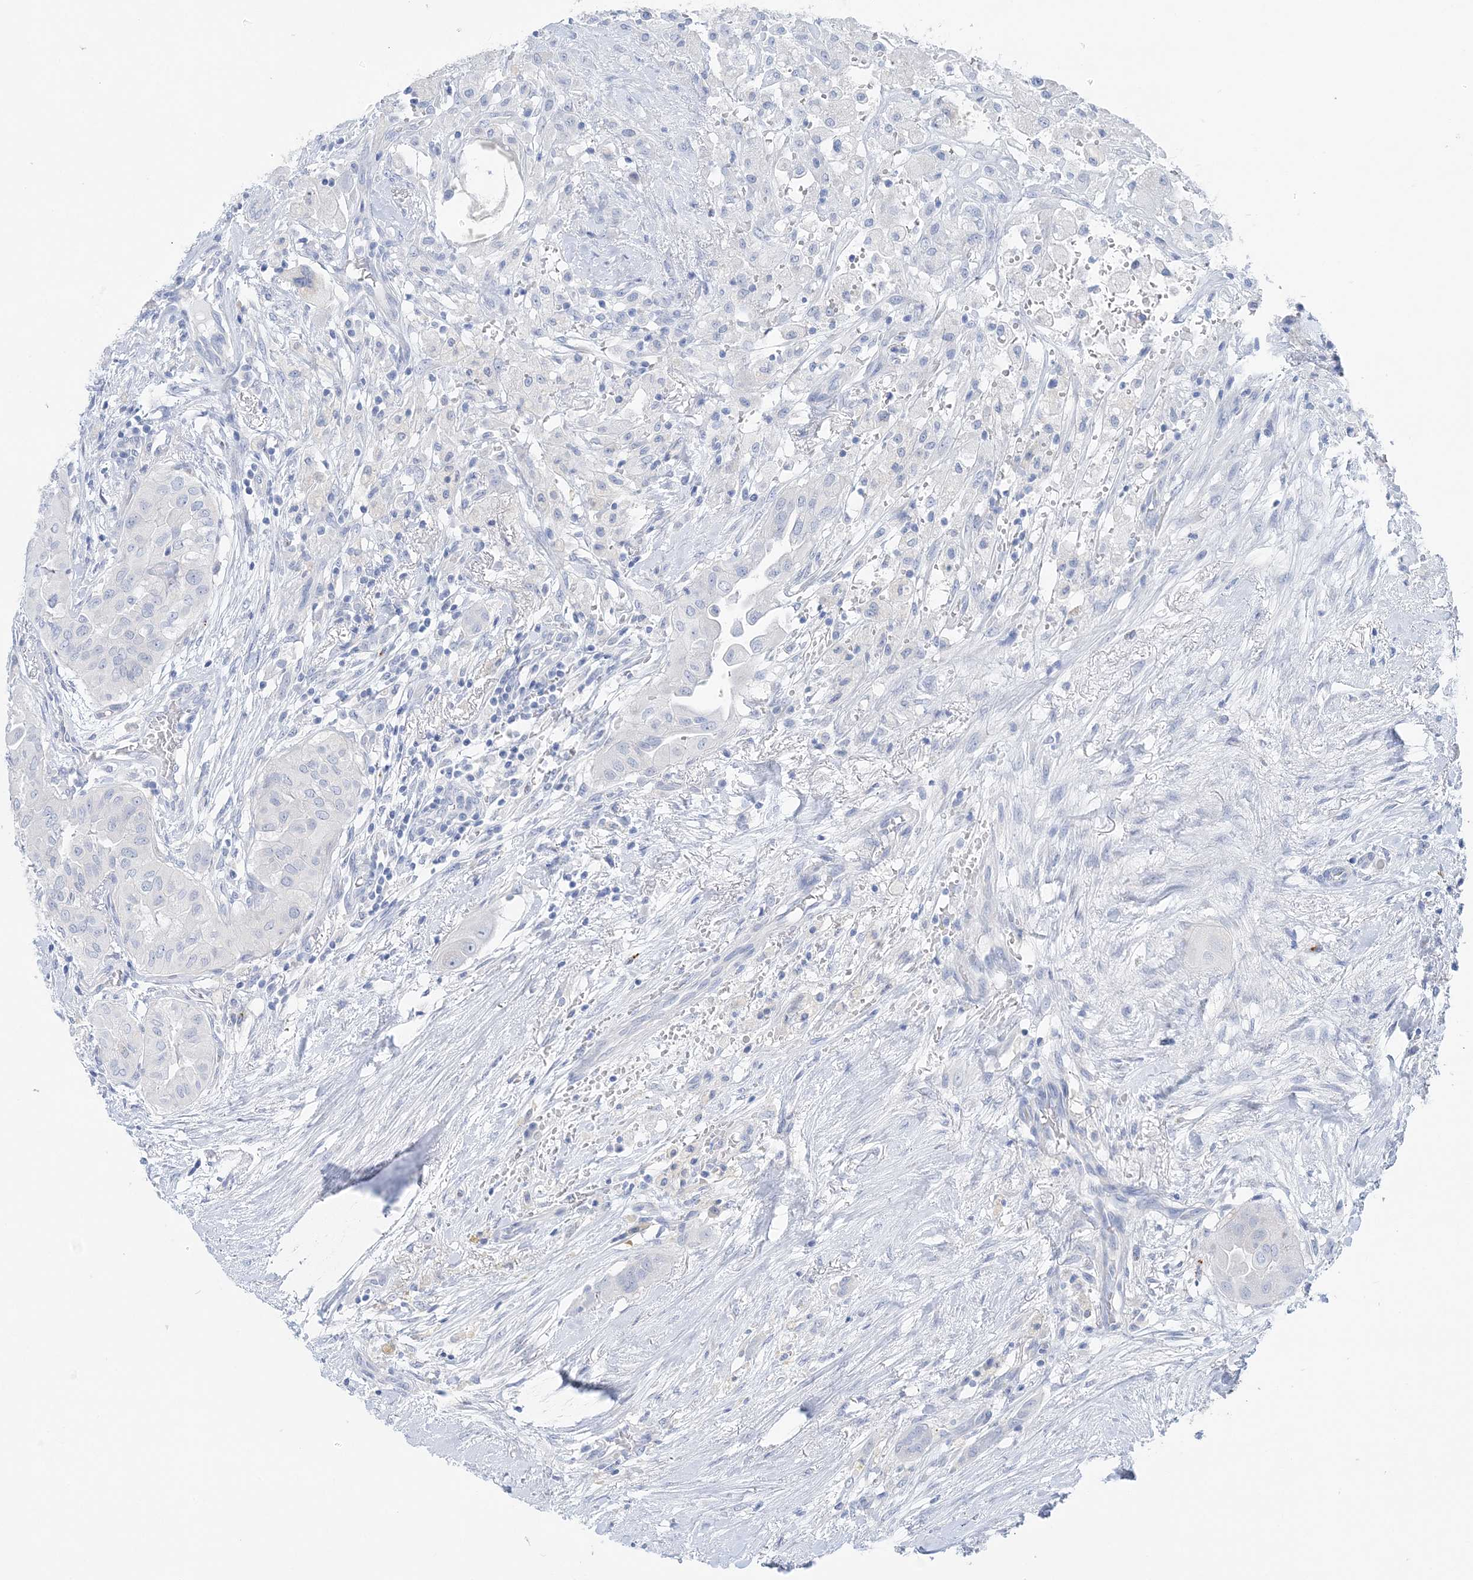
{"staining": {"intensity": "negative", "quantity": "none", "location": "none"}, "tissue": "thyroid cancer", "cell_type": "Tumor cells", "image_type": "cancer", "snomed": [{"axis": "morphology", "description": "Papillary adenocarcinoma, NOS"}, {"axis": "topography", "description": "Thyroid gland"}], "caption": "The immunohistochemistry (IHC) image has no significant positivity in tumor cells of thyroid cancer tissue. Nuclei are stained in blue.", "gene": "HMGCS1", "patient": {"sex": "female", "age": 59}}